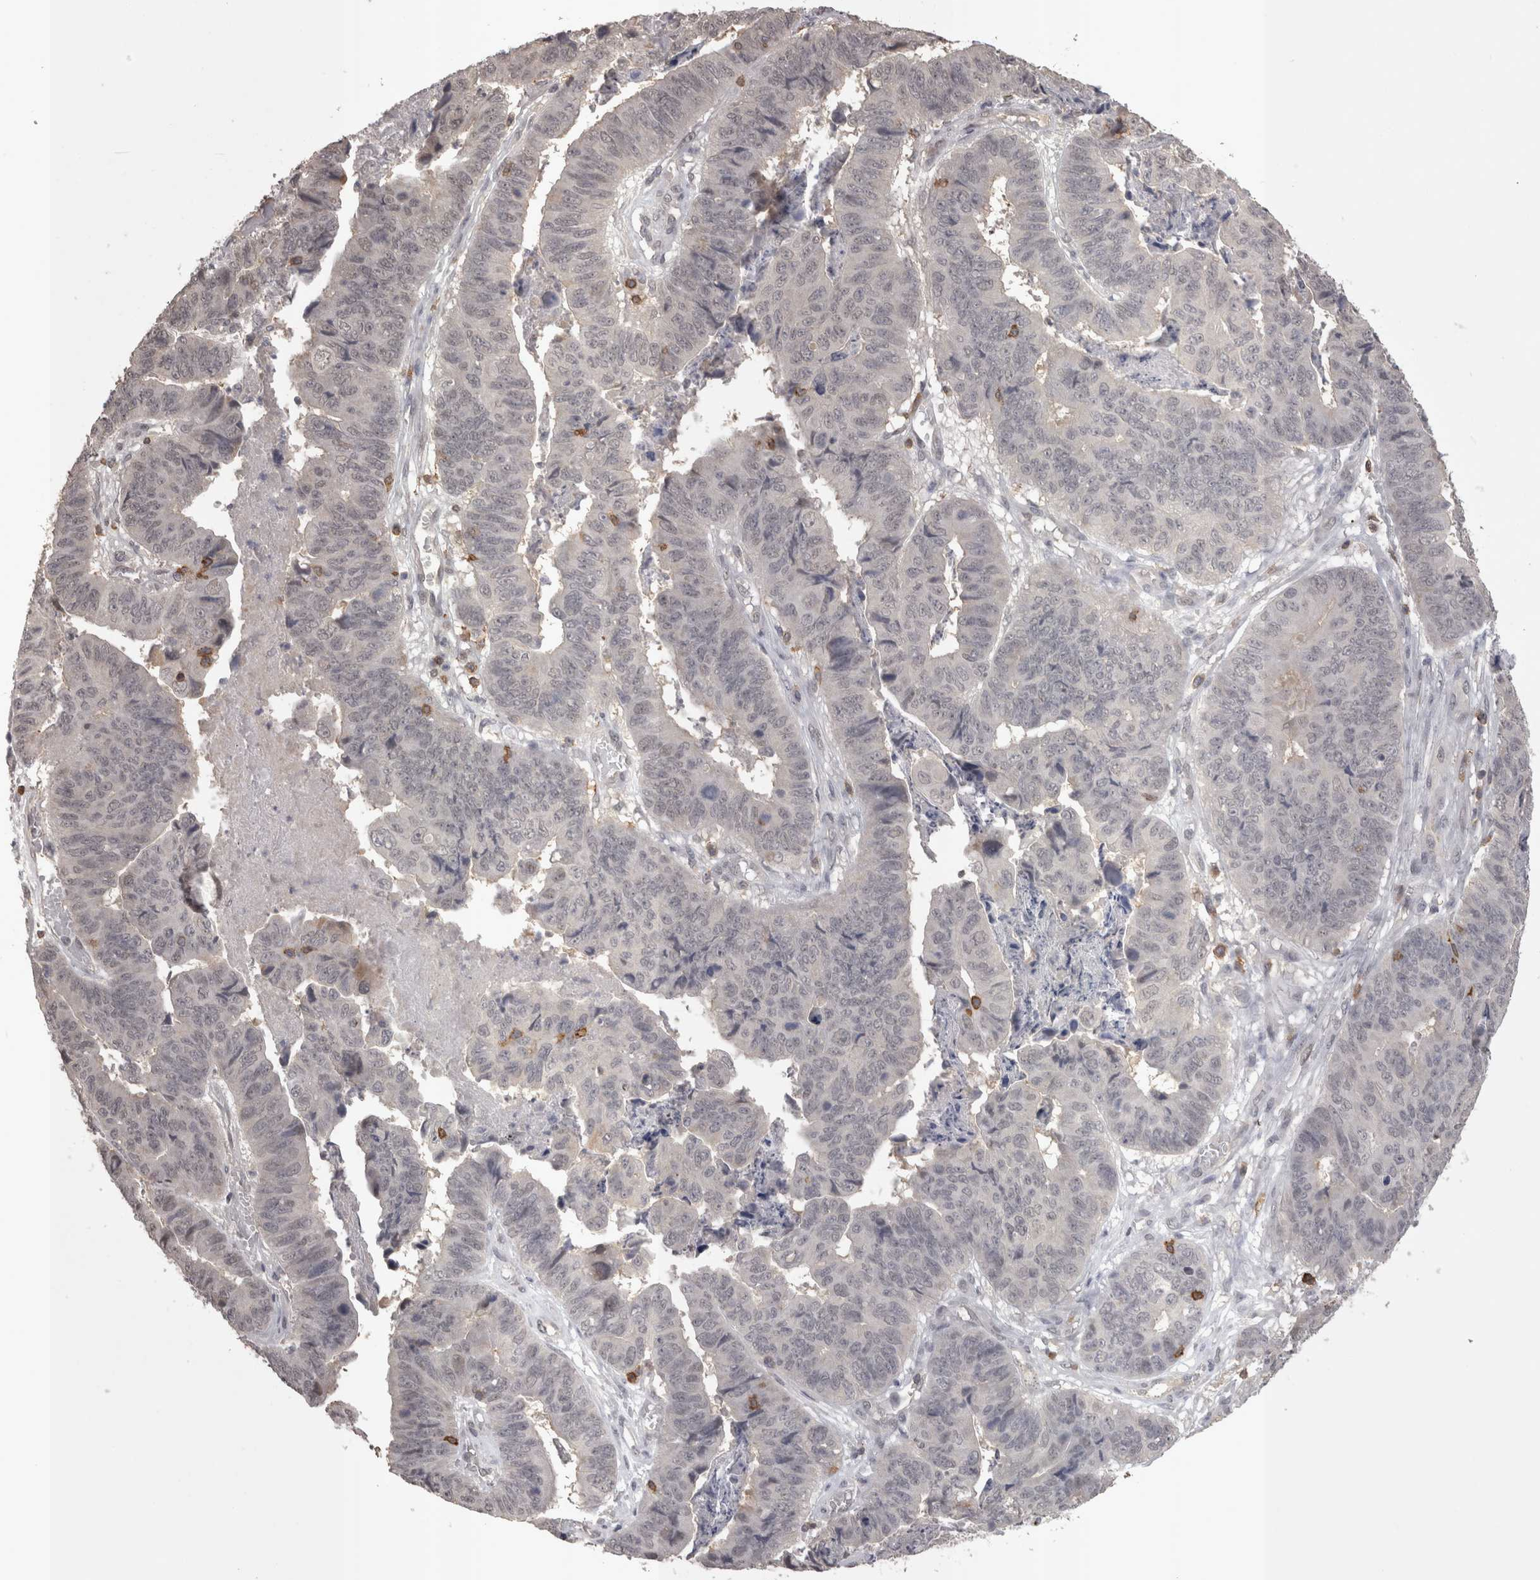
{"staining": {"intensity": "negative", "quantity": "none", "location": "none"}, "tissue": "stomach cancer", "cell_type": "Tumor cells", "image_type": "cancer", "snomed": [{"axis": "morphology", "description": "Adenocarcinoma, NOS"}, {"axis": "topography", "description": "Stomach, lower"}], "caption": "The photomicrograph shows no staining of tumor cells in stomach cancer. The staining is performed using DAB (3,3'-diaminobenzidine) brown chromogen with nuclei counter-stained in using hematoxylin.", "gene": "SKAP1", "patient": {"sex": "male", "age": 77}}